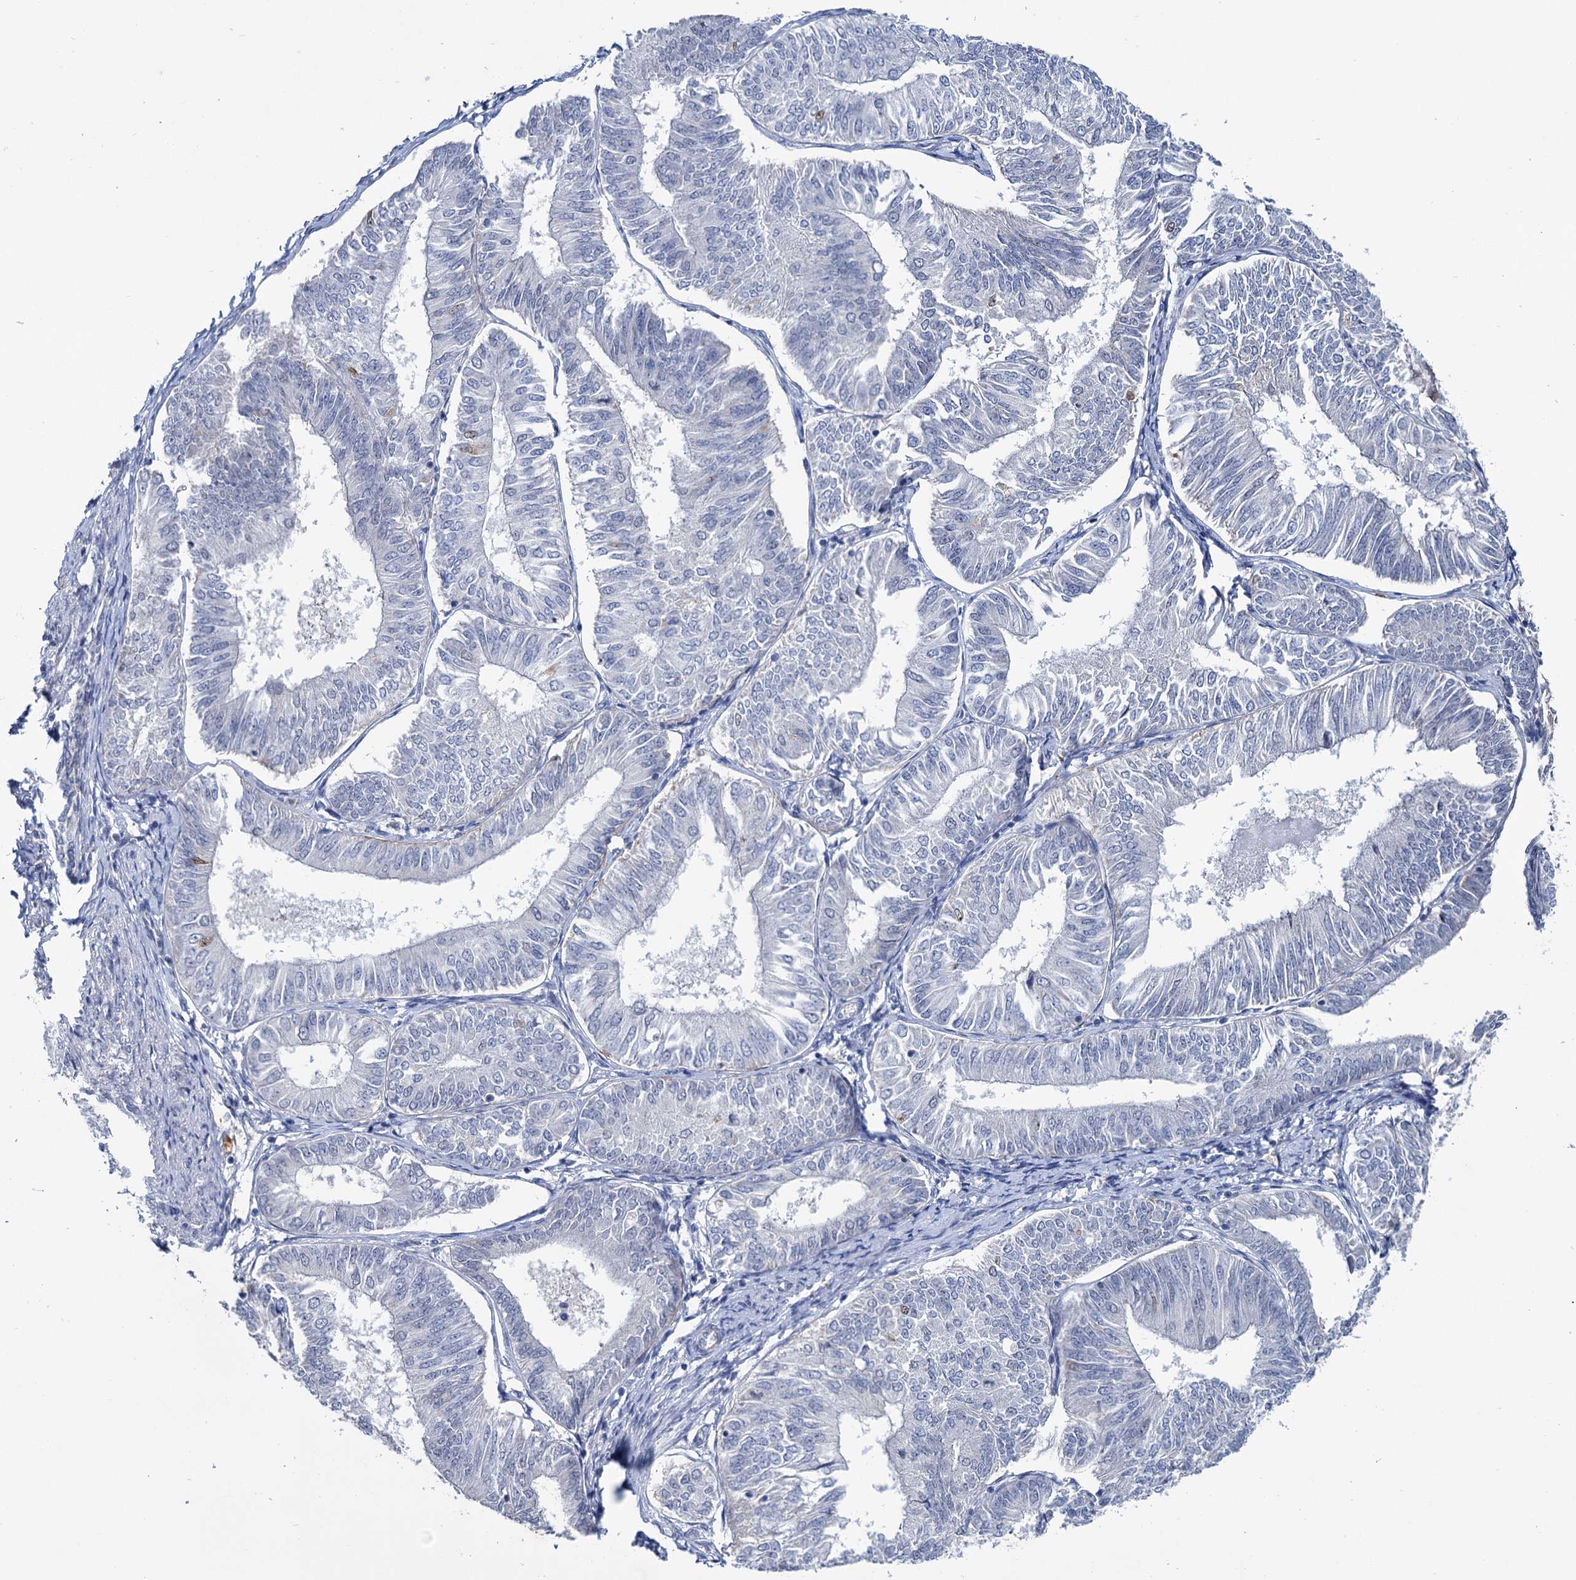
{"staining": {"intensity": "negative", "quantity": "none", "location": "none"}, "tissue": "endometrial cancer", "cell_type": "Tumor cells", "image_type": "cancer", "snomed": [{"axis": "morphology", "description": "Adenocarcinoma, NOS"}, {"axis": "topography", "description": "Endometrium"}], "caption": "Micrograph shows no significant protein expression in tumor cells of endometrial adenocarcinoma.", "gene": "FAM111B", "patient": {"sex": "female", "age": 58}}